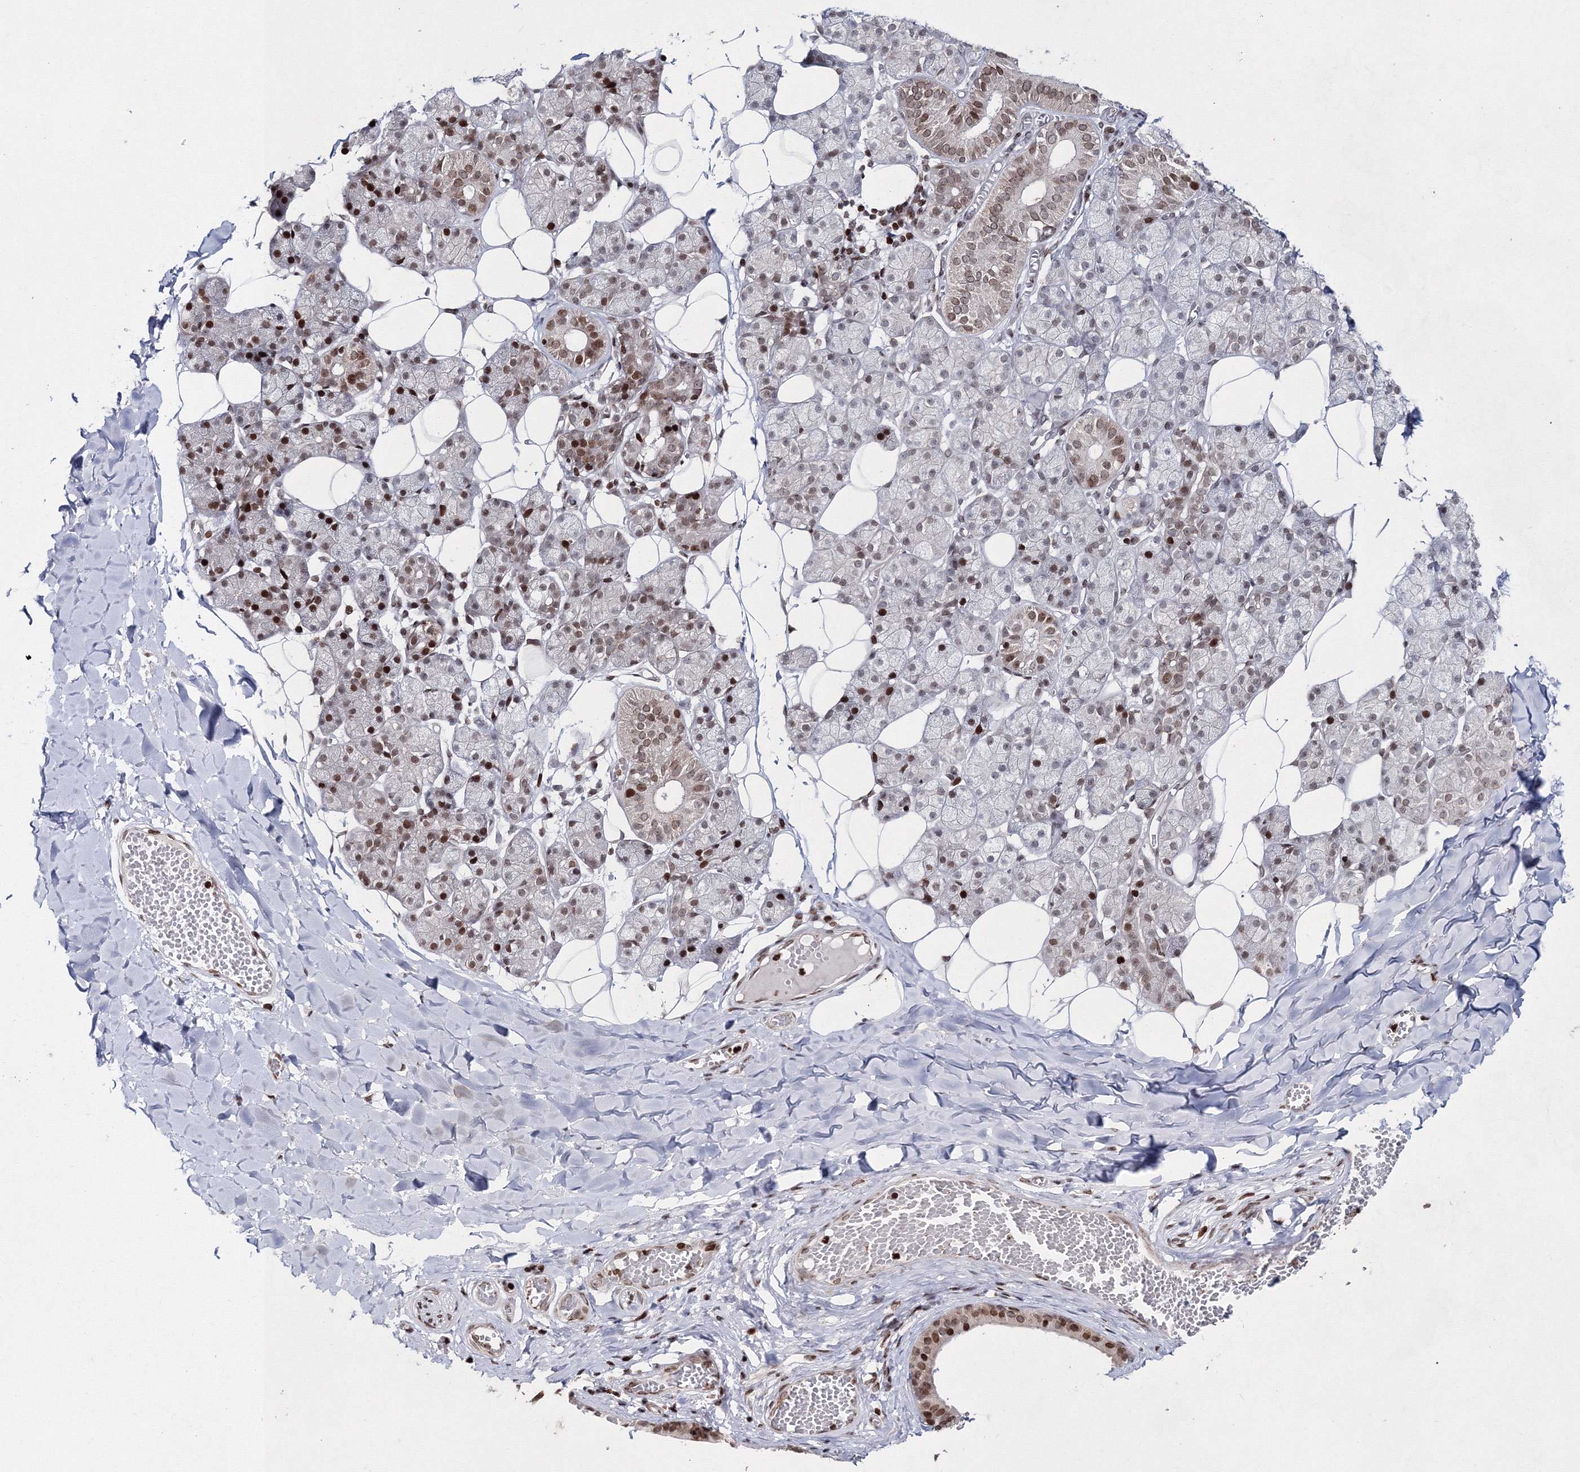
{"staining": {"intensity": "moderate", "quantity": "25%-75%", "location": "nuclear"}, "tissue": "salivary gland", "cell_type": "Glandular cells", "image_type": "normal", "snomed": [{"axis": "morphology", "description": "Normal tissue, NOS"}, {"axis": "topography", "description": "Salivary gland"}], "caption": "Immunohistochemistry staining of benign salivary gland, which demonstrates medium levels of moderate nuclear staining in about 25%-75% of glandular cells indicating moderate nuclear protein expression. The staining was performed using DAB (3,3'-diaminobenzidine) (brown) for protein detection and nuclei were counterstained in hematoxylin (blue).", "gene": "SMIM29", "patient": {"sex": "female", "age": 33}}